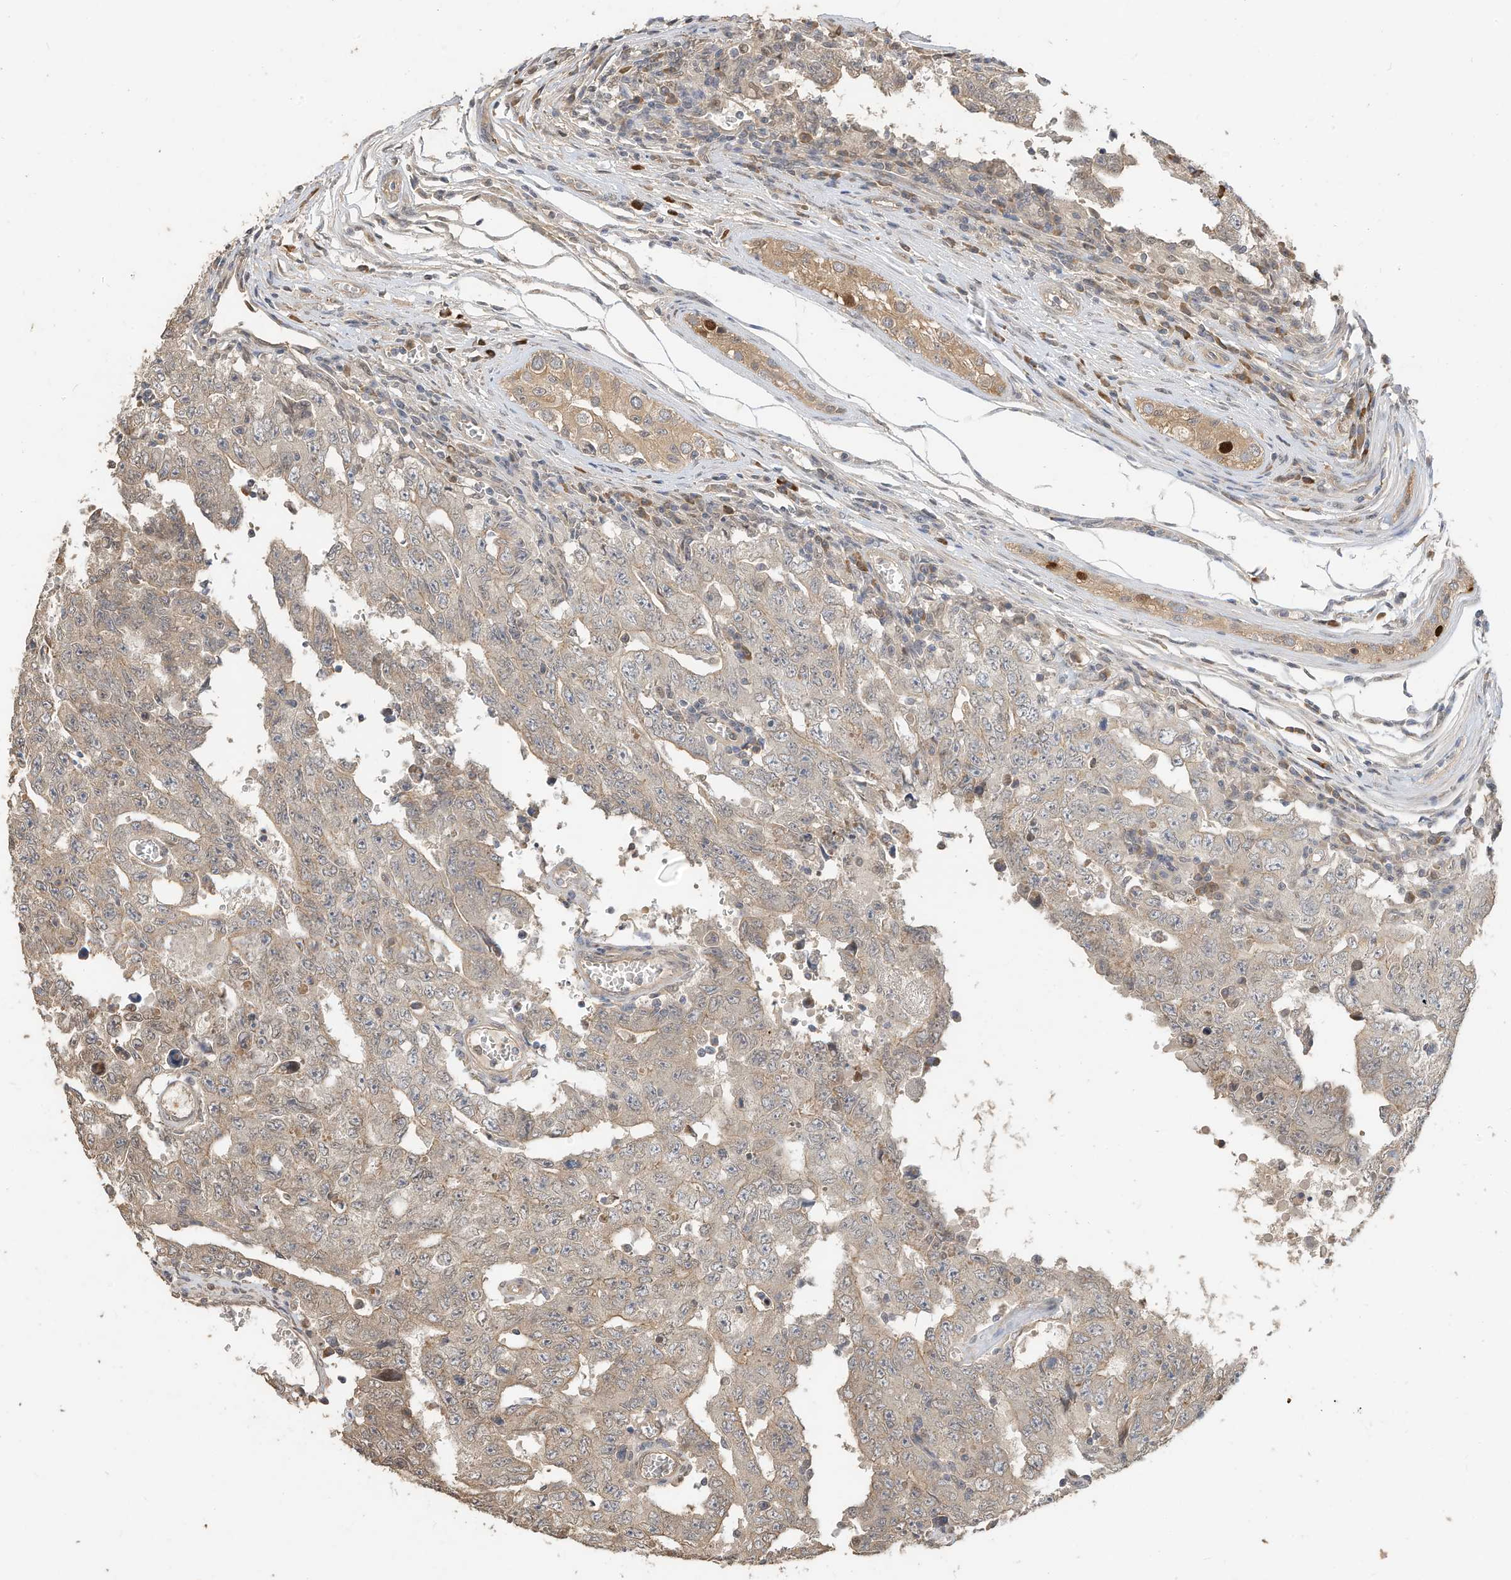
{"staining": {"intensity": "moderate", "quantity": "25%-75%", "location": "cytoplasmic/membranous"}, "tissue": "testis cancer", "cell_type": "Tumor cells", "image_type": "cancer", "snomed": [{"axis": "morphology", "description": "Carcinoma, Embryonal, NOS"}, {"axis": "topography", "description": "Testis"}], "caption": "There is medium levels of moderate cytoplasmic/membranous staining in tumor cells of embryonal carcinoma (testis), as demonstrated by immunohistochemical staining (brown color).", "gene": "OFD1", "patient": {"sex": "male", "age": 26}}